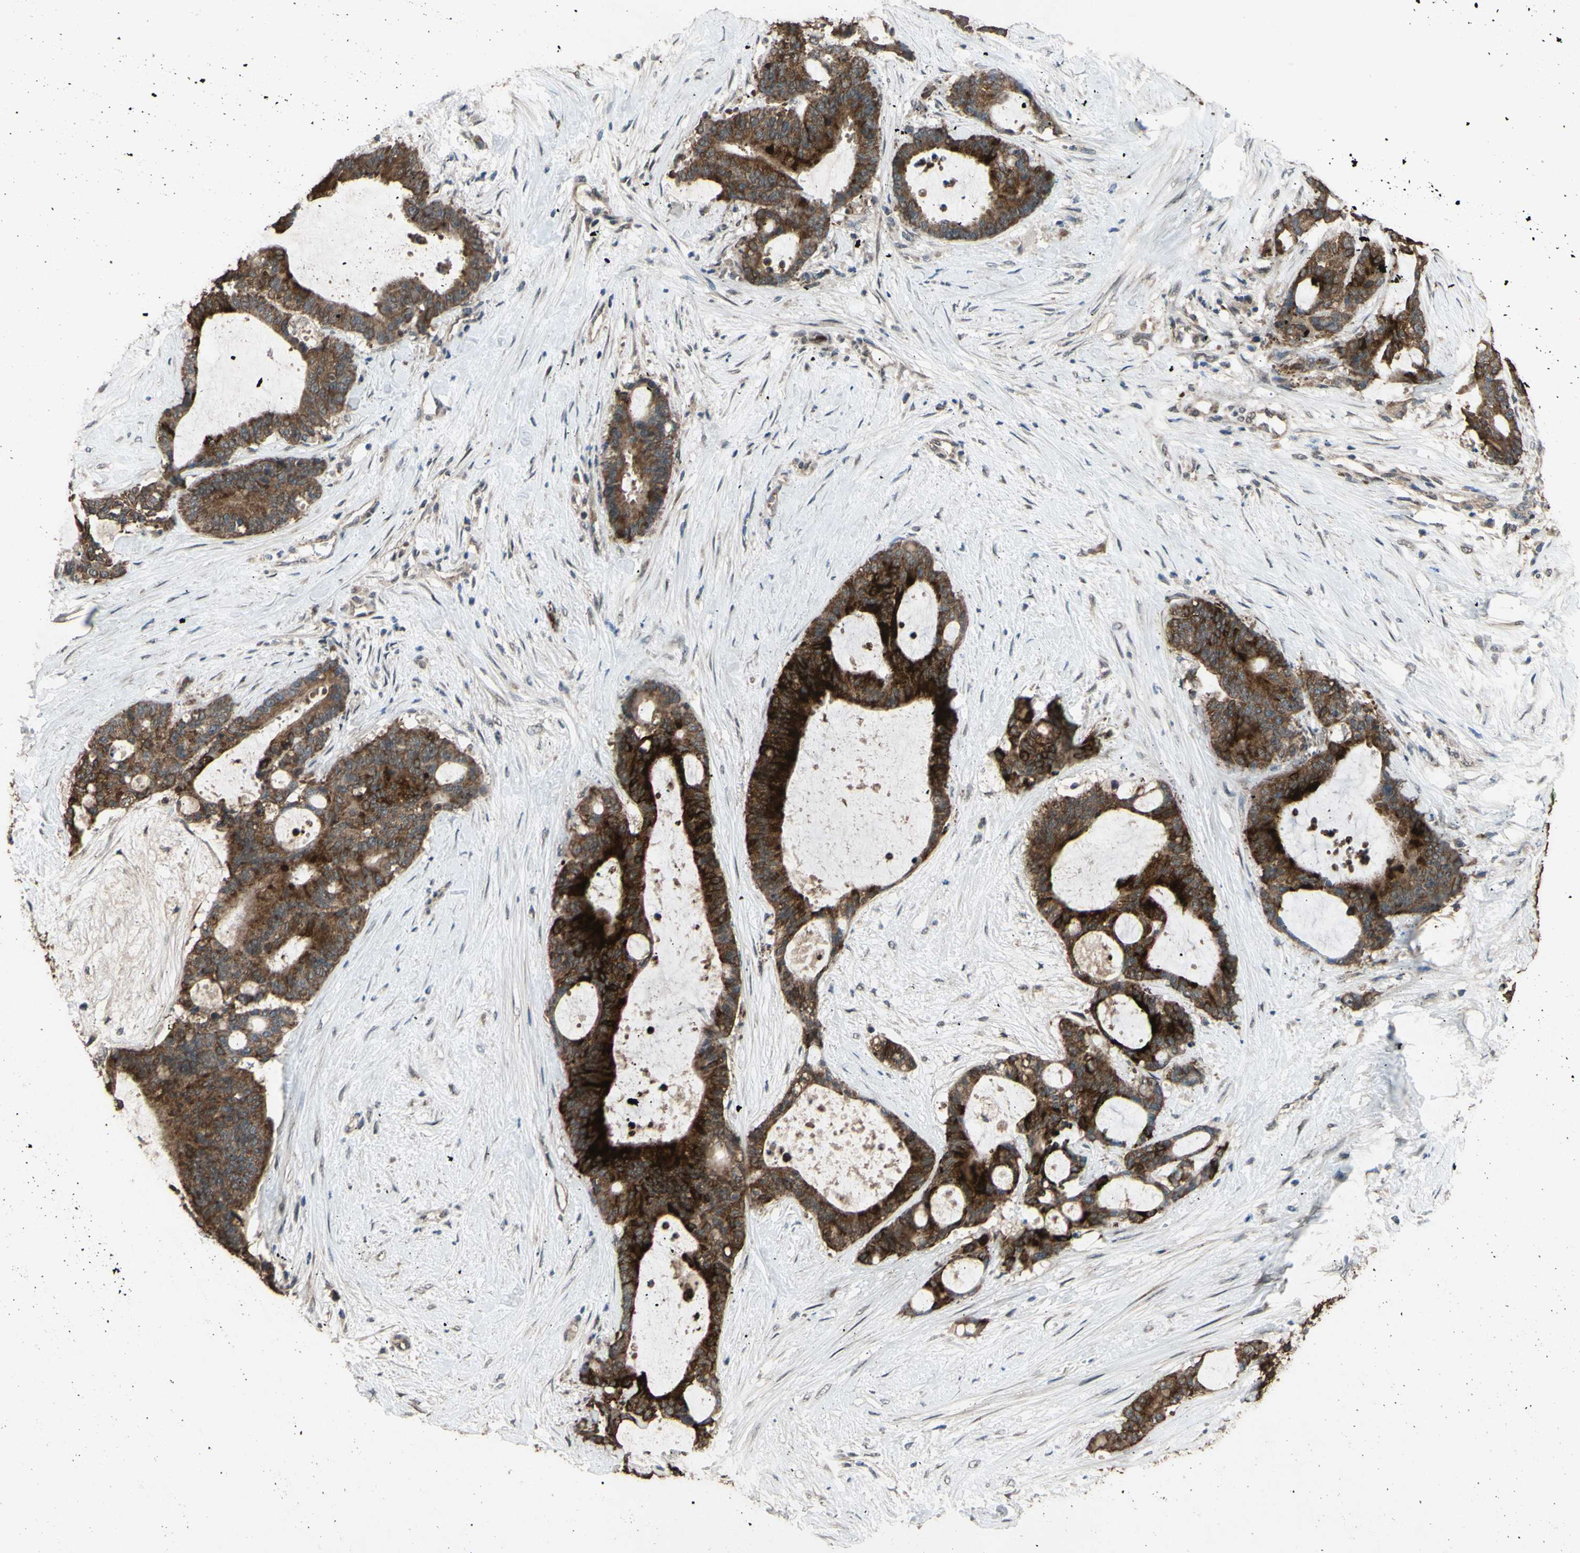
{"staining": {"intensity": "strong", "quantity": ">75%", "location": "cytoplasmic/membranous"}, "tissue": "liver cancer", "cell_type": "Tumor cells", "image_type": "cancer", "snomed": [{"axis": "morphology", "description": "Cholangiocarcinoma"}, {"axis": "topography", "description": "Liver"}], "caption": "High-magnification brightfield microscopy of liver cancer stained with DAB (3,3'-diaminobenzidine) (brown) and counterstained with hematoxylin (blue). tumor cells exhibit strong cytoplasmic/membranous staining is seen in approximately>75% of cells.", "gene": "CD164", "patient": {"sex": "female", "age": 73}}